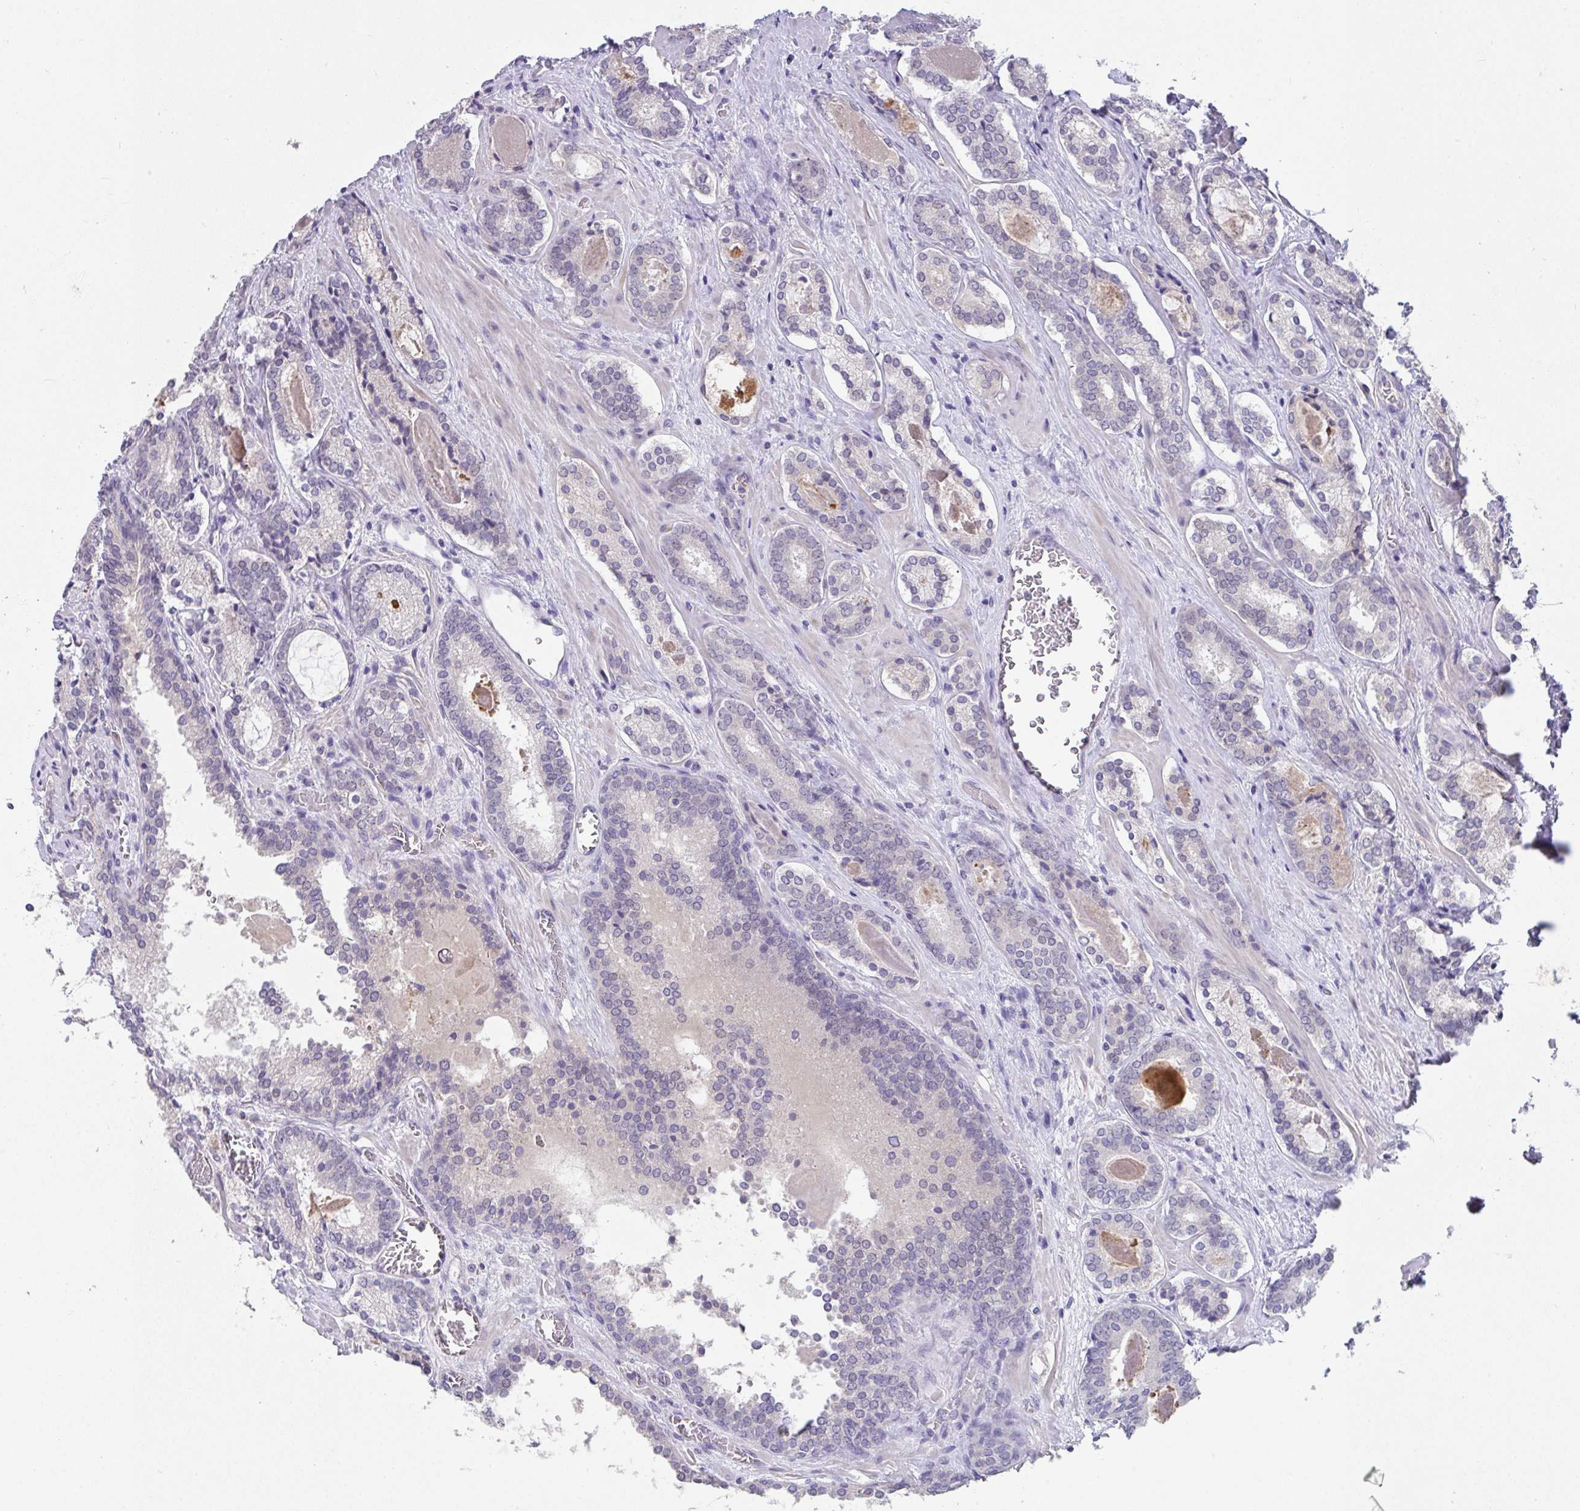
{"staining": {"intensity": "negative", "quantity": "none", "location": "none"}, "tissue": "prostate cancer", "cell_type": "Tumor cells", "image_type": "cancer", "snomed": [{"axis": "morphology", "description": "Adenocarcinoma, Low grade"}, {"axis": "topography", "description": "Prostate"}], "caption": "Prostate cancer (adenocarcinoma (low-grade)) stained for a protein using immunohistochemistry reveals no positivity tumor cells.", "gene": "GLTPD2", "patient": {"sex": "male", "age": 62}}